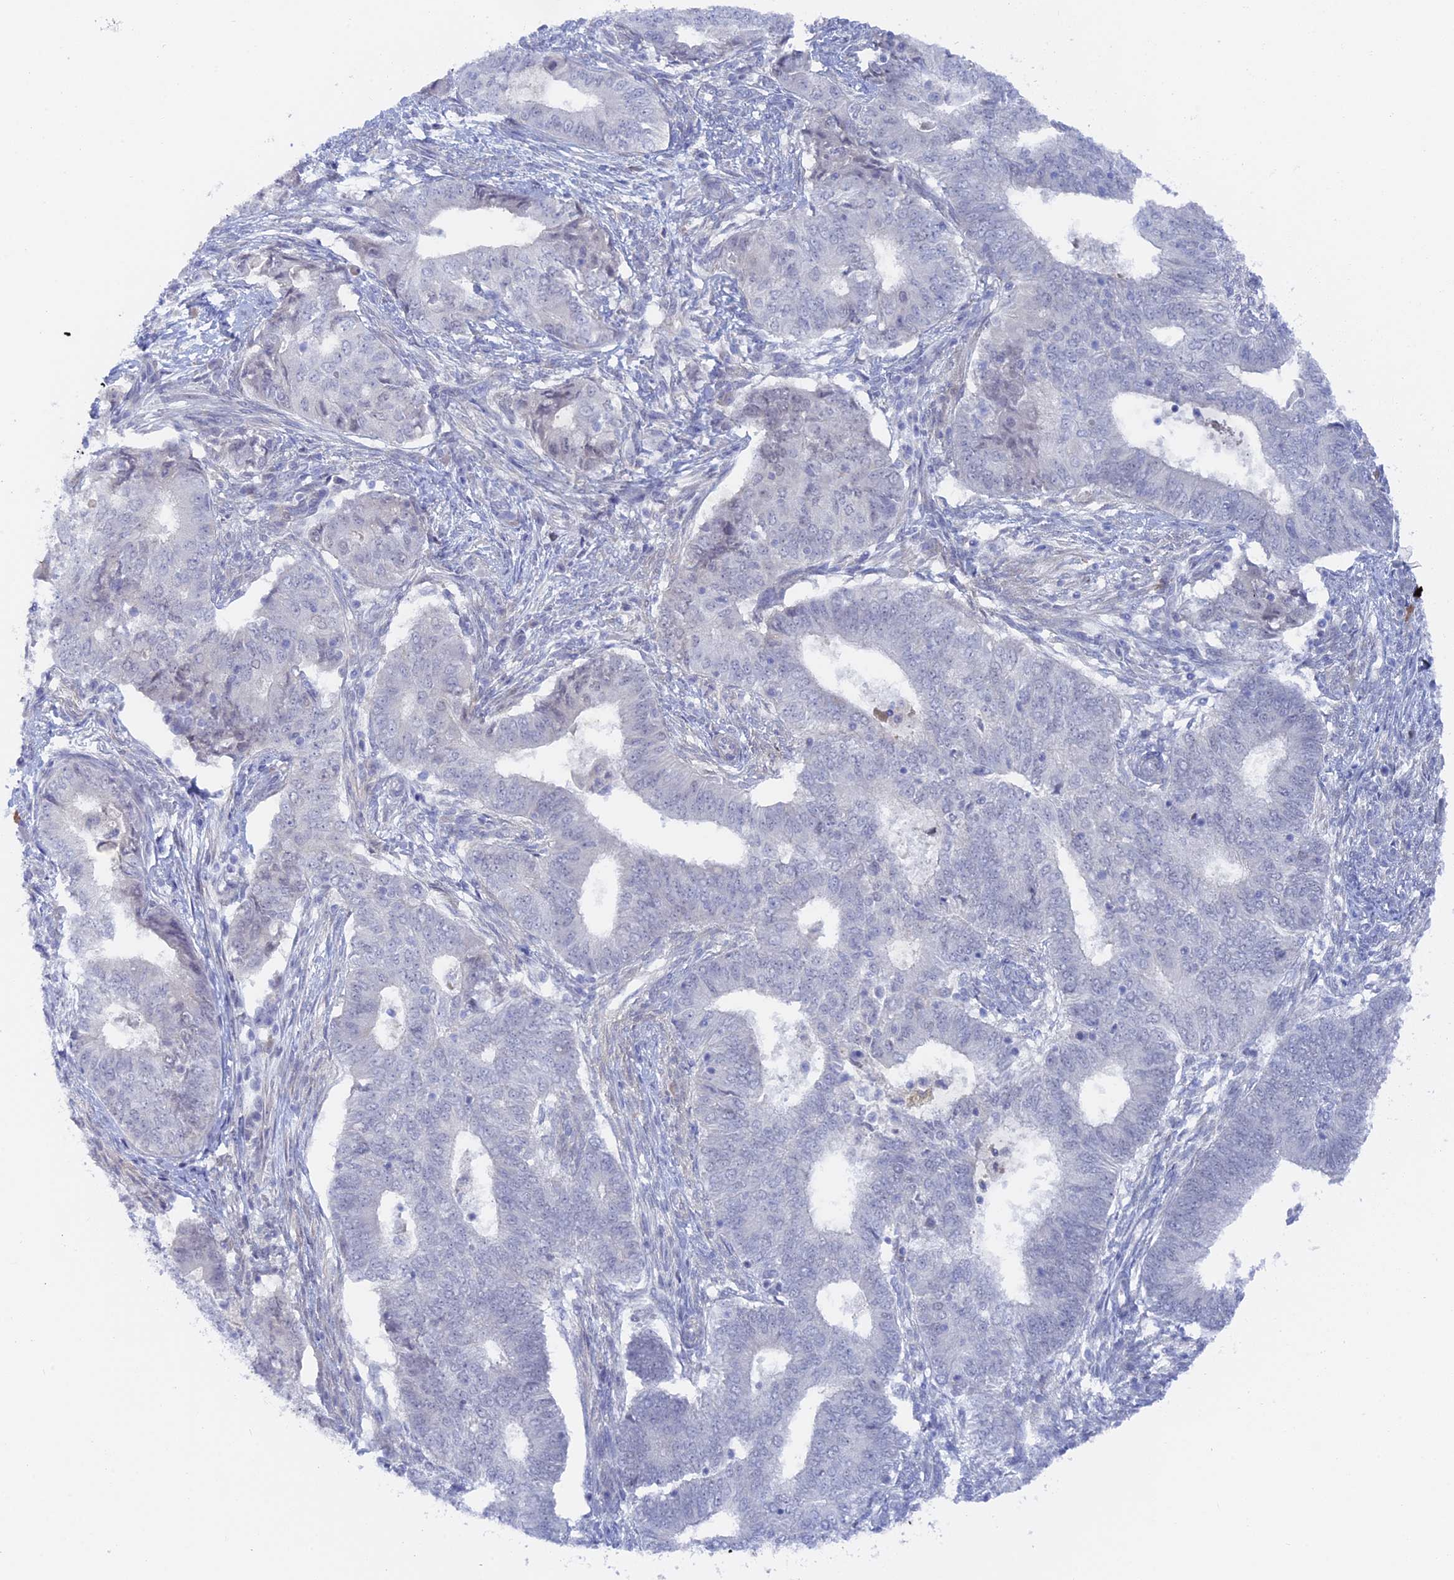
{"staining": {"intensity": "negative", "quantity": "none", "location": "none"}, "tissue": "endometrial cancer", "cell_type": "Tumor cells", "image_type": "cancer", "snomed": [{"axis": "morphology", "description": "Adenocarcinoma, NOS"}, {"axis": "topography", "description": "Endometrium"}], "caption": "Endometrial cancer was stained to show a protein in brown. There is no significant staining in tumor cells.", "gene": "DACT3", "patient": {"sex": "female", "age": 62}}